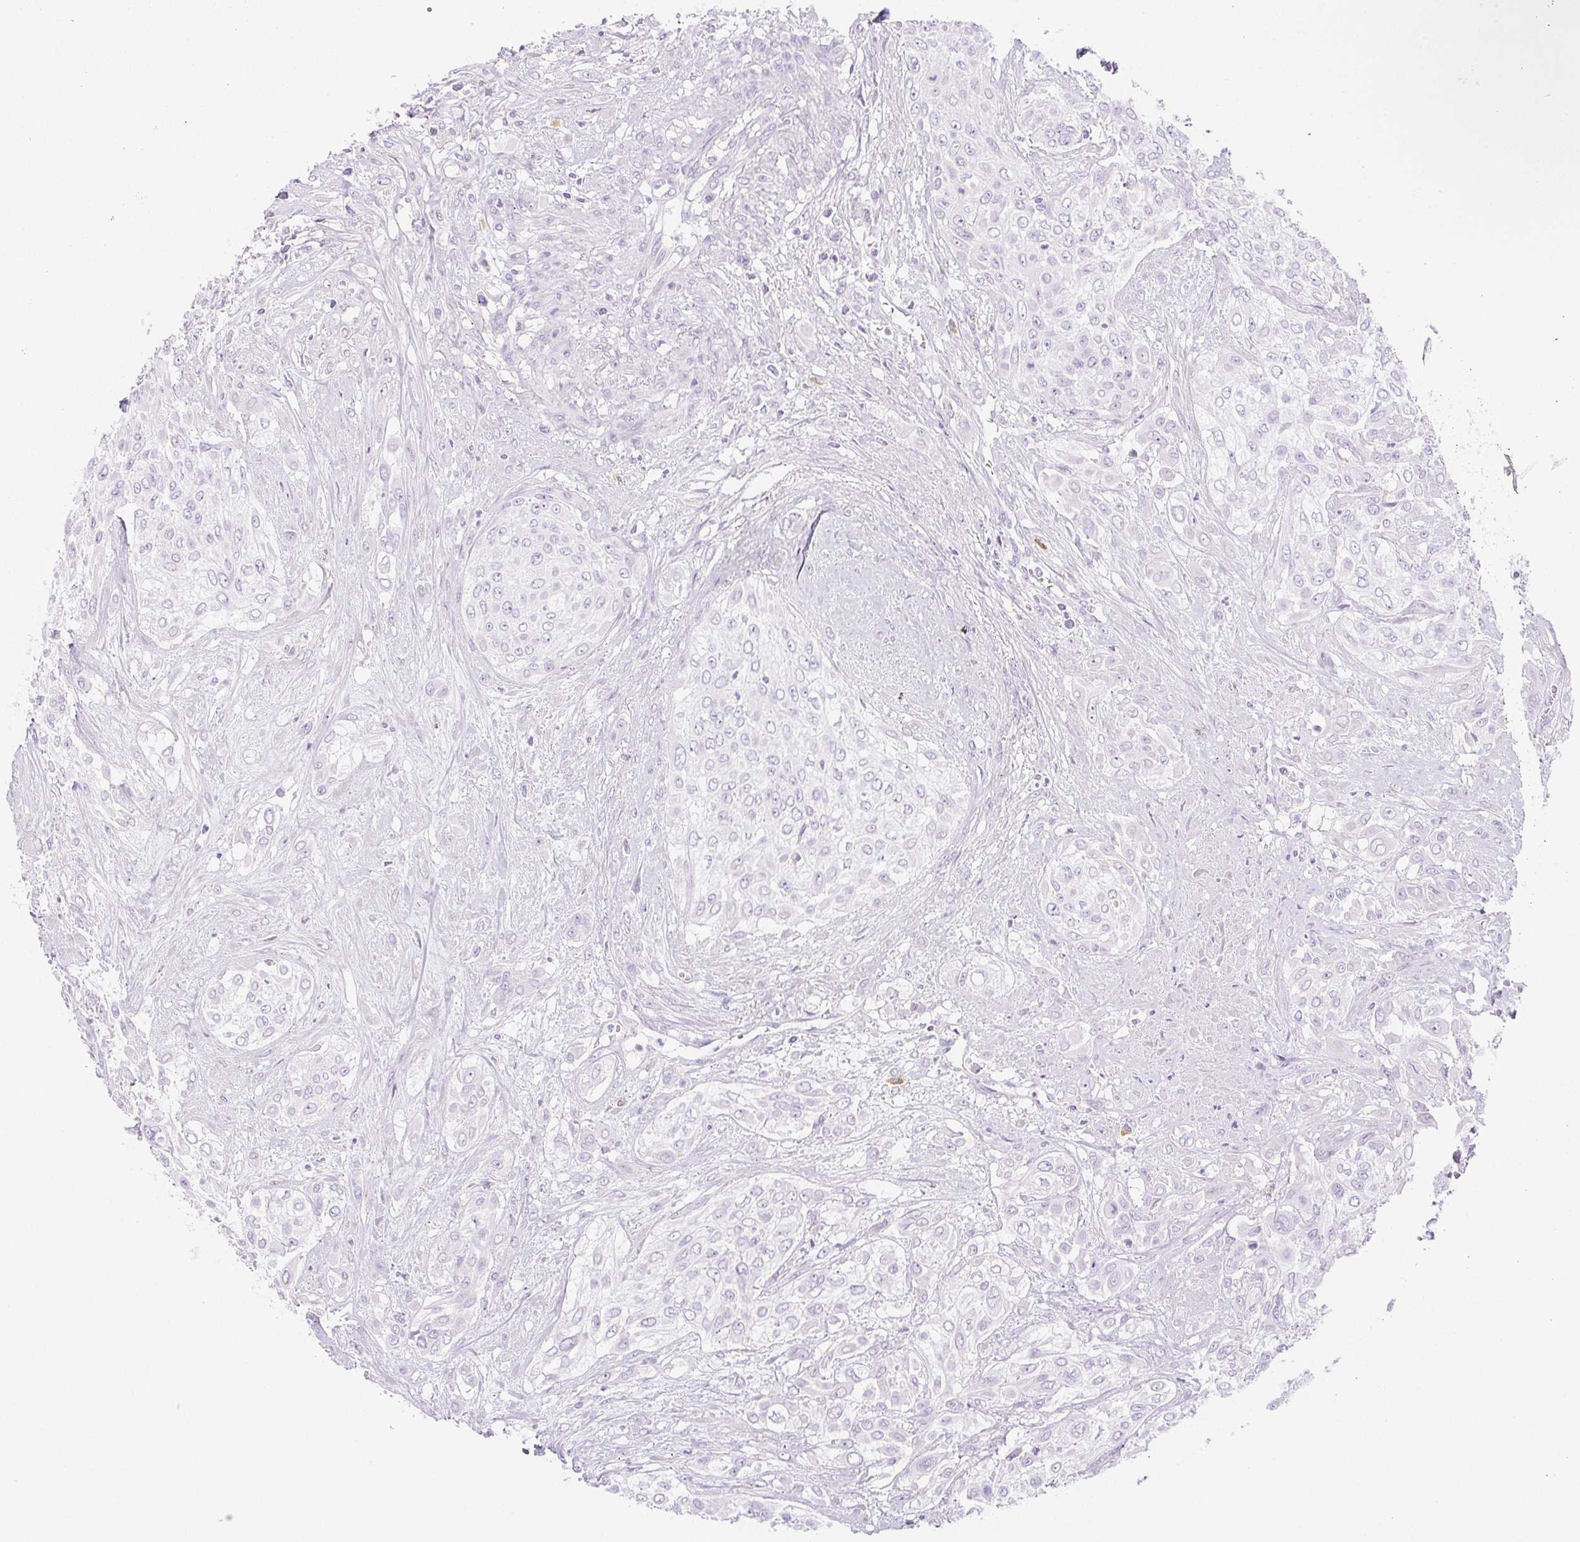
{"staining": {"intensity": "negative", "quantity": "none", "location": "none"}, "tissue": "urothelial cancer", "cell_type": "Tumor cells", "image_type": "cancer", "snomed": [{"axis": "morphology", "description": "Urothelial carcinoma, High grade"}, {"axis": "topography", "description": "Urinary bladder"}], "caption": "DAB immunohistochemical staining of urothelial carcinoma (high-grade) demonstrates no significant staining in tumor cells.", "gene": "PAPPA2", "patient": {"sex": "male", "age": 57}}